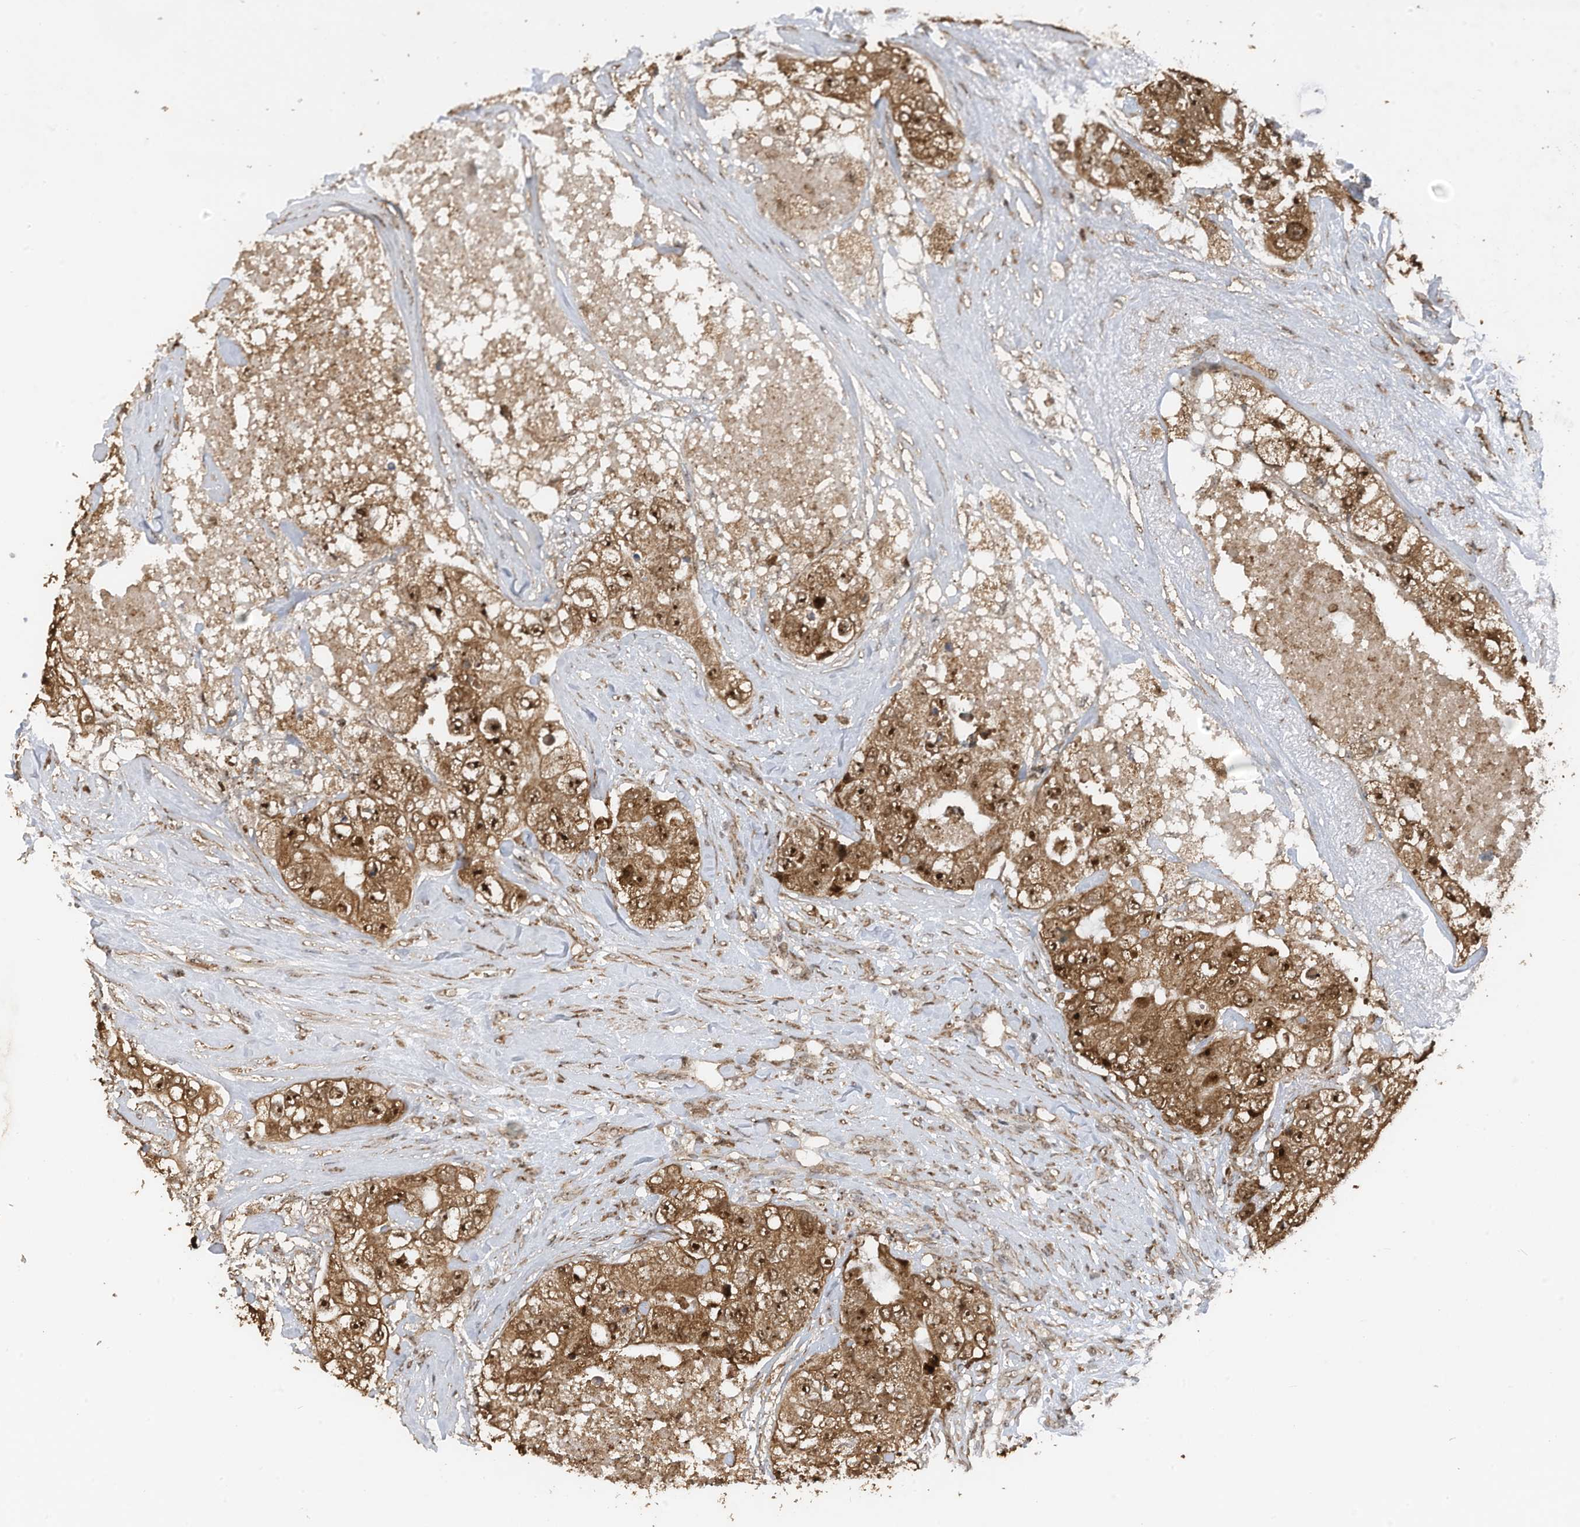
{"staining": {"intensity": "strong", "quantity": ">75%", "location": "cytoplasmic/membranous,nuclear"}, "tissue": "breast cancer", "cell_type": "Tumor cells", "image_type": "cancer", "snomed": [{"axis": "morphology", "description": "Duct carcinoma"}, {"axis": "topography", "description": "Breast"}], "caption": "Immunohistochemical staining of invasive ductal carcinoma (breast) displays high levels of strong cytoplasmic/membranous and nuclear protein positivity in approximately >75% of tumor cells. (DAB (3,3'-diaminobenzidine) IHC, brown staining for protein, blue staining for nuclei).", "gene": "ERLEC1", "patient": {"sex": "female", "age": 62}}